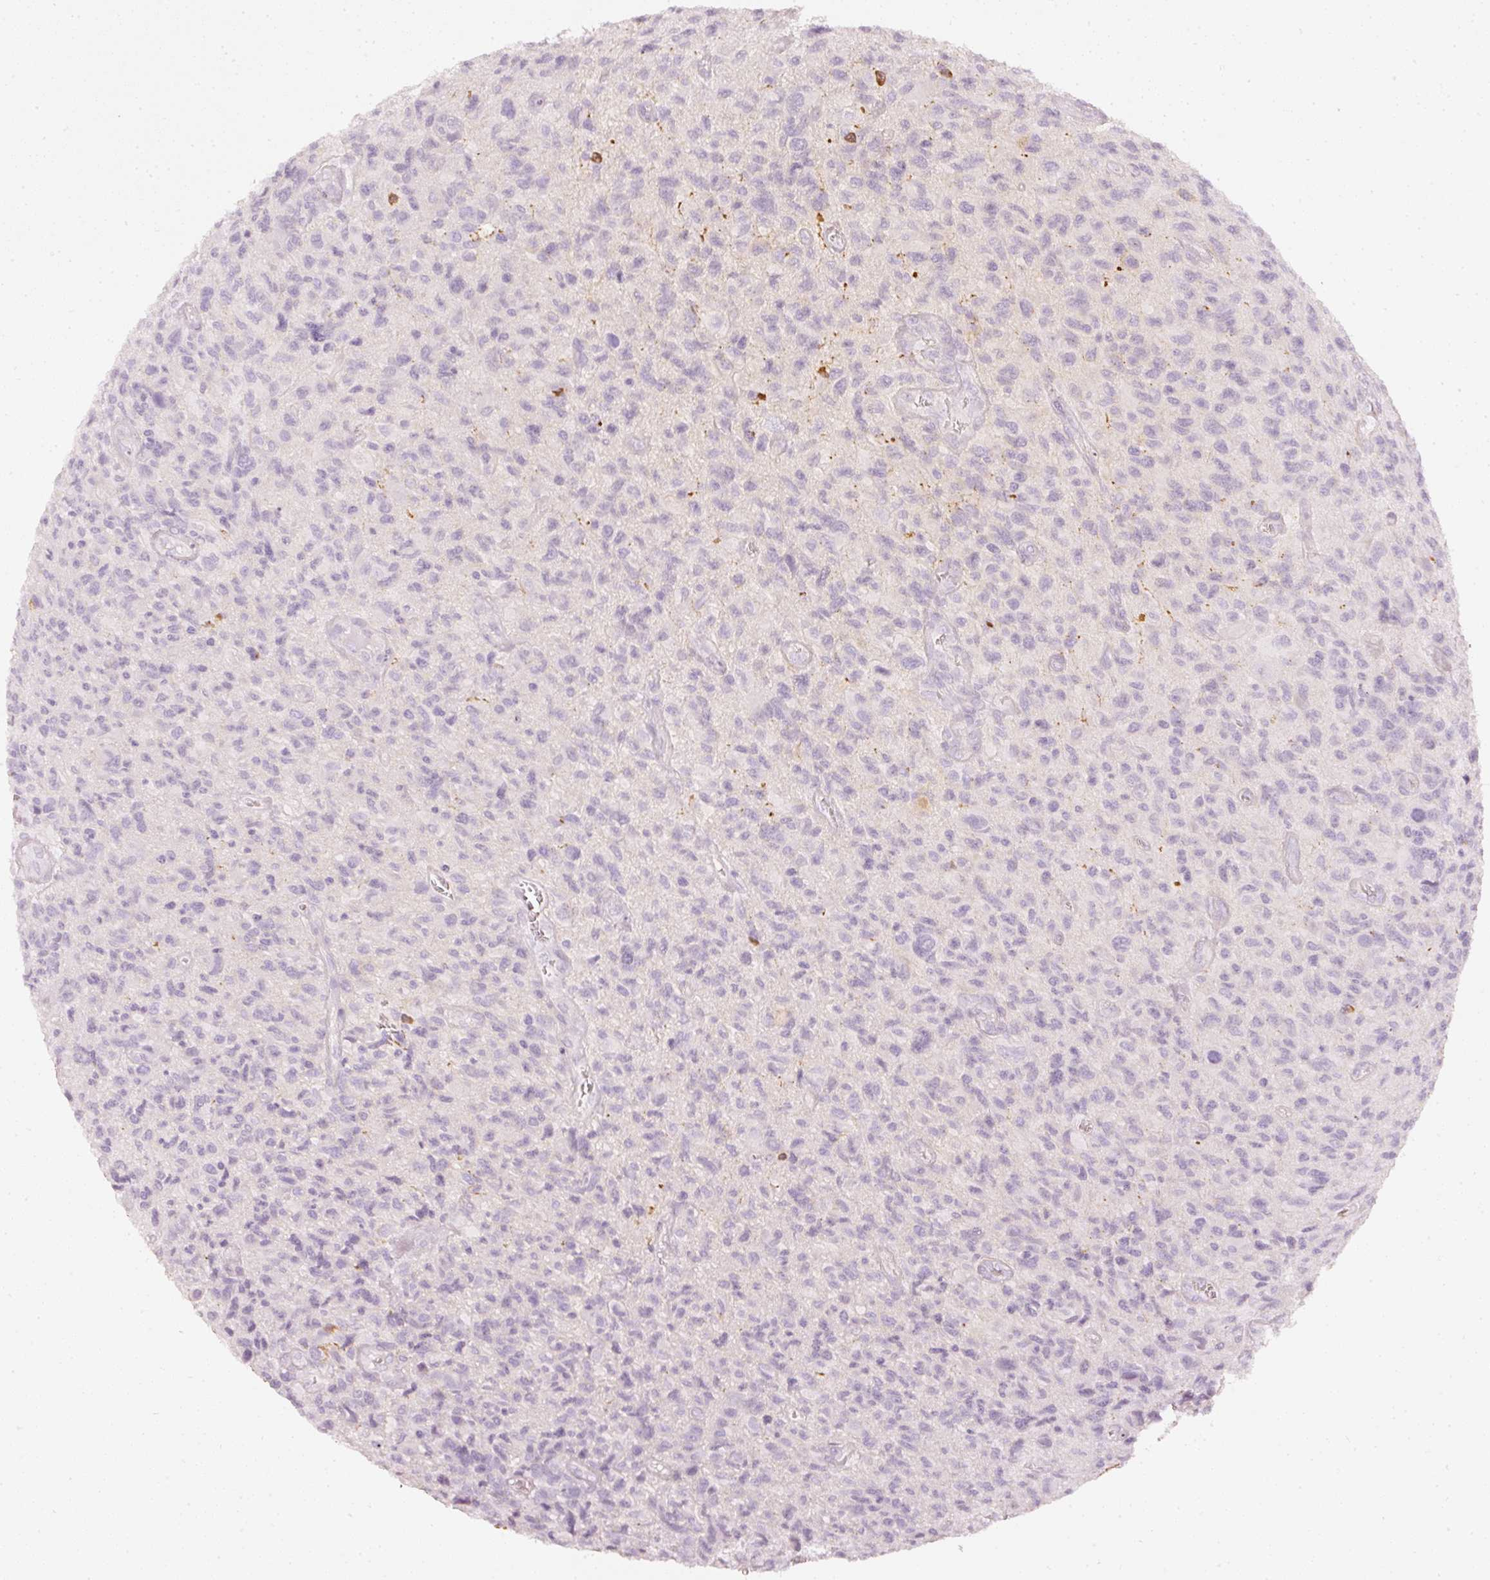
{"staining": {"intensity": "negative", "quantity": "none", "location": "none"}, "tissue": "glioma", "cell_type": "Tumor cells", "image_type": "cancer", "snomed": [{"axis": "morphology", "description": "Glioma, malignant, High grade"}, {"axis": "topography", "description": "Brain"}], "caption": "There is no significant positivity in tumor cells of malignant glioma (high-grade).", "gene": "CNP", "patient": {"sex": "male", "age": 76}}